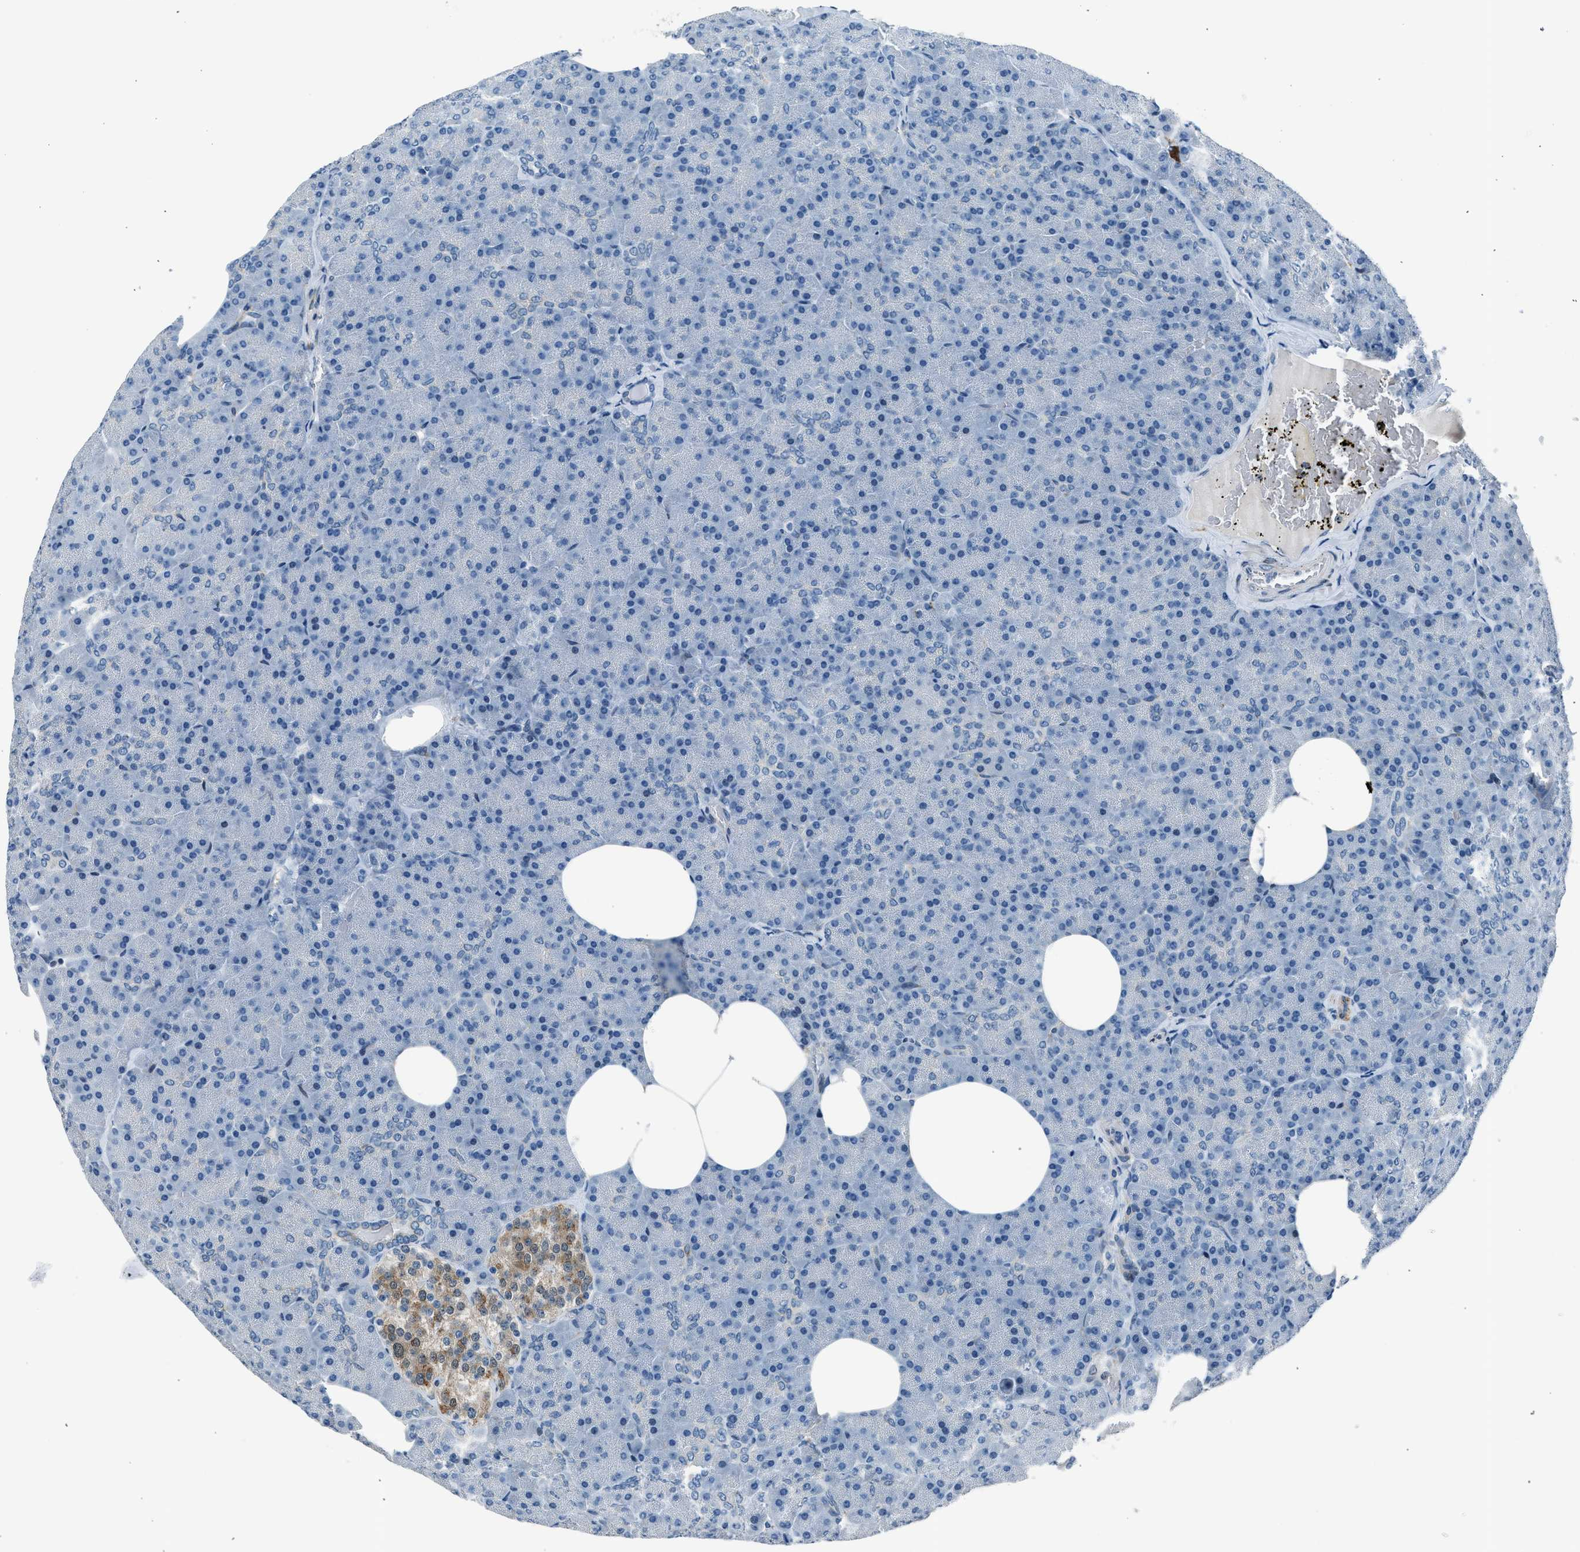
{"staining": {"intensity": "negative", "quantity": "none", "location": "none"}, "tissue": "pancreas", "cell_type": "Exocrine glandular cells", "image_type": "normal", "snomed": [{"axis": "morphology", "description": "Normal tissue, NOS"}, {"axis": "topography", "description": "Pancreas"}], "caption": "The immunohistochemistry (IHC) micrograph has no significant staining in exocrine glandular cells of pancreas. The staining was performed using DAB to visualize the protein expression in brown, while the nuclei were stained in blue with hematoxylin (Magnification: 20x).", "gene": "RNF41", "patient": {"sex": "female", "age": 35}}